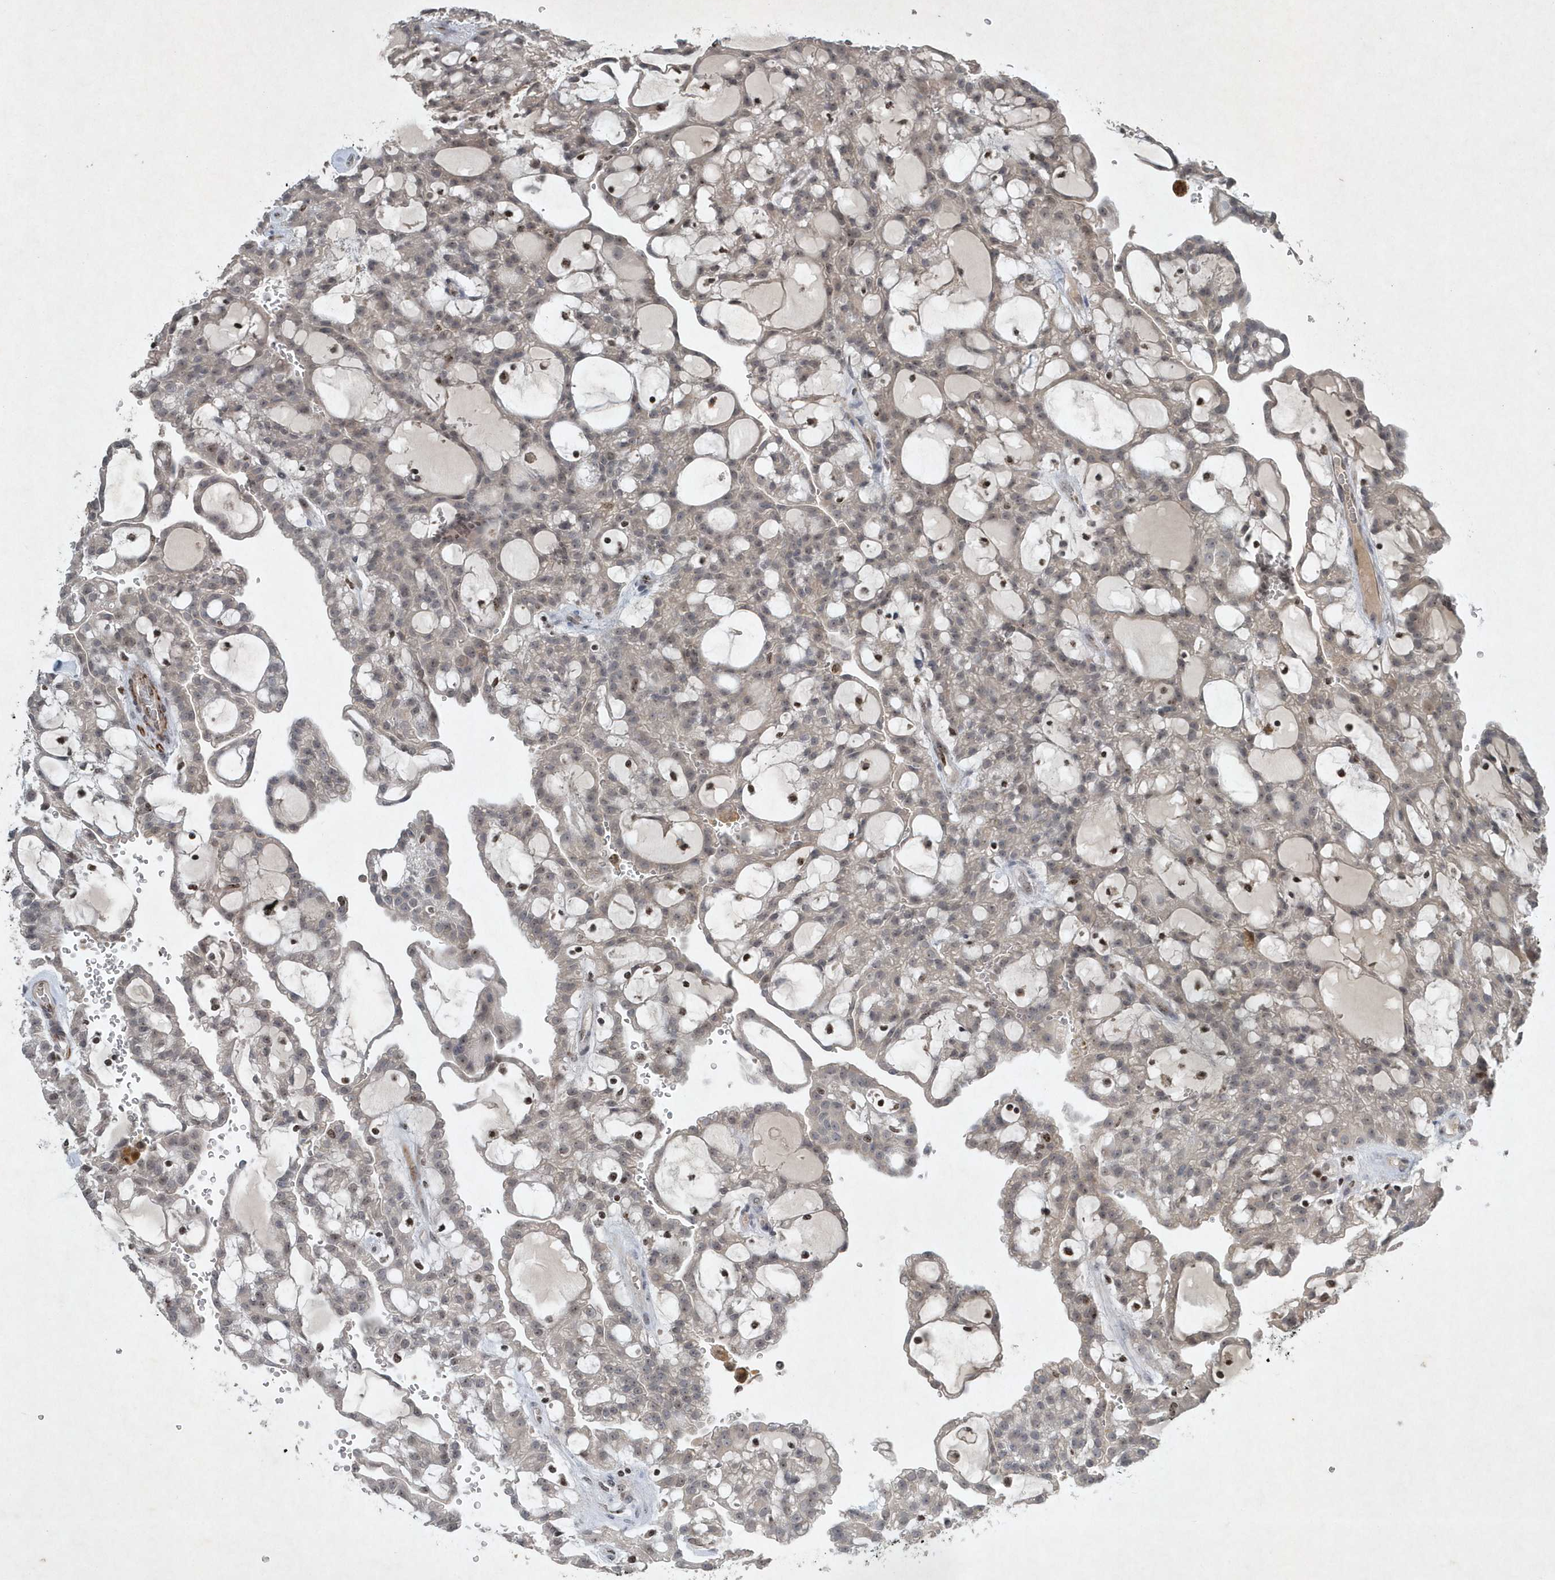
{"staining": {"intensity": "weak", "quantity": "<25%", "location": "nuclear"}, "tissue": "renal cancer", "cell_type": "Tumor cells", "image_type": "cancer", "snomed": [{"axis": "morphology", "description": "Adenocarcinoma, NOS"}, {"axis": "topography", "description": "Kidney"}], "caption": "This is a photomicrograph of immunohistochemistry (IHC) staining of renal cancer, which shows no positivity in tumor cells.", "gene": "QTRT2", "patient": {"sex": "male", "age": 63}}